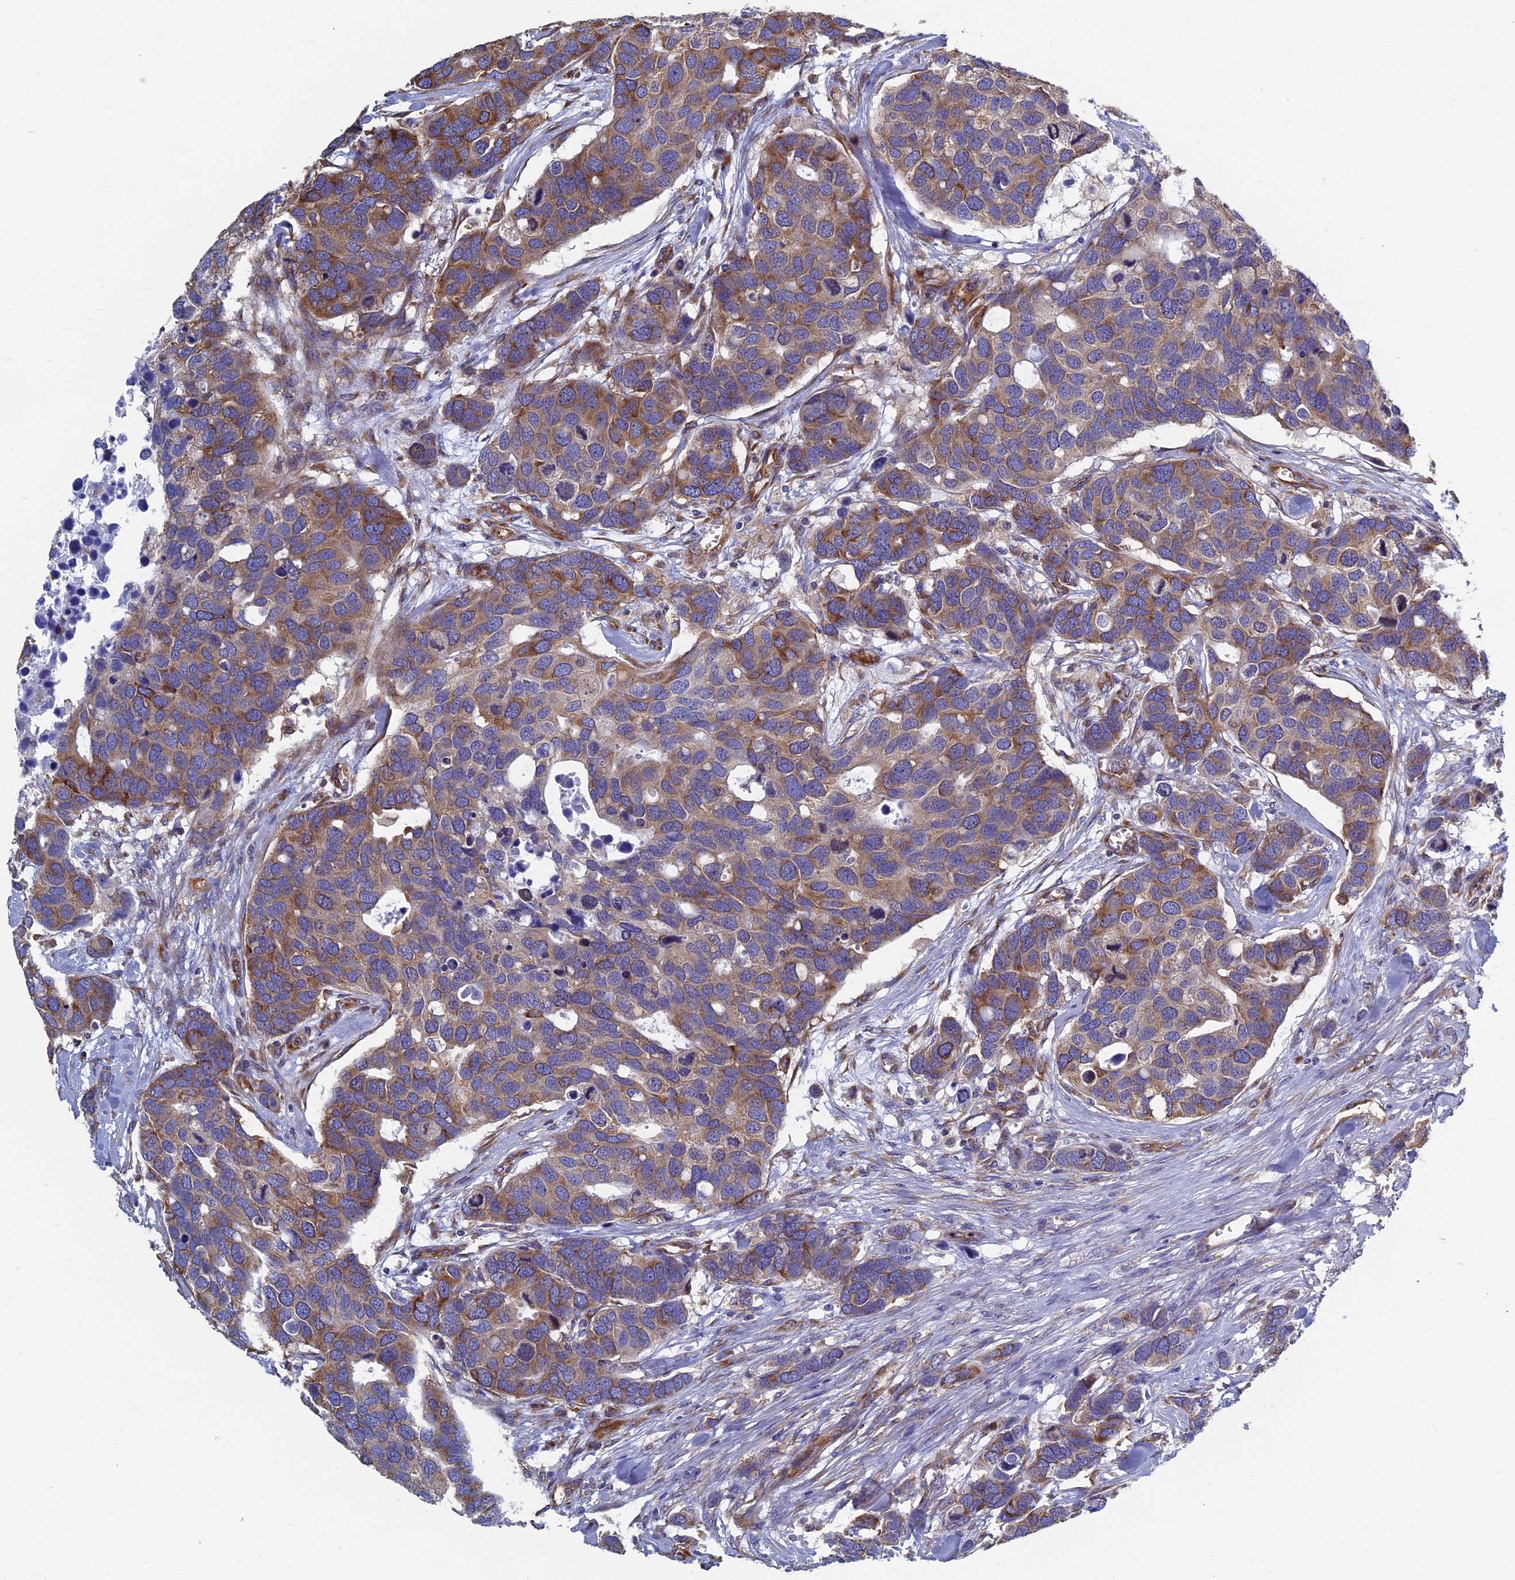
{"staining": {"intensity": "moderate", "quantity": ">75%", "location": "cytoplasmic/membranous"}, "tissue": "breast cancer", "cell_type": "Tumor cells", "image_type": "cancer", "snomed": [{"axis": "morphology", "description": "Duct carcinoma"}, {"axis": "topography", "description": "Breast"}], "caption": "Invasive ductal carcinoma (breast) was stained to show a protein in brown. There is medium levels of moderate cytoplasmic/membranous expression in about >75% of tumor cells. (DAB (3,3'-diaminobenzidine) IHC, brown staining for protein, blue staining for nuclei).", "gene": "YBX1", "patient": {"sex": "female", "age": 83}}